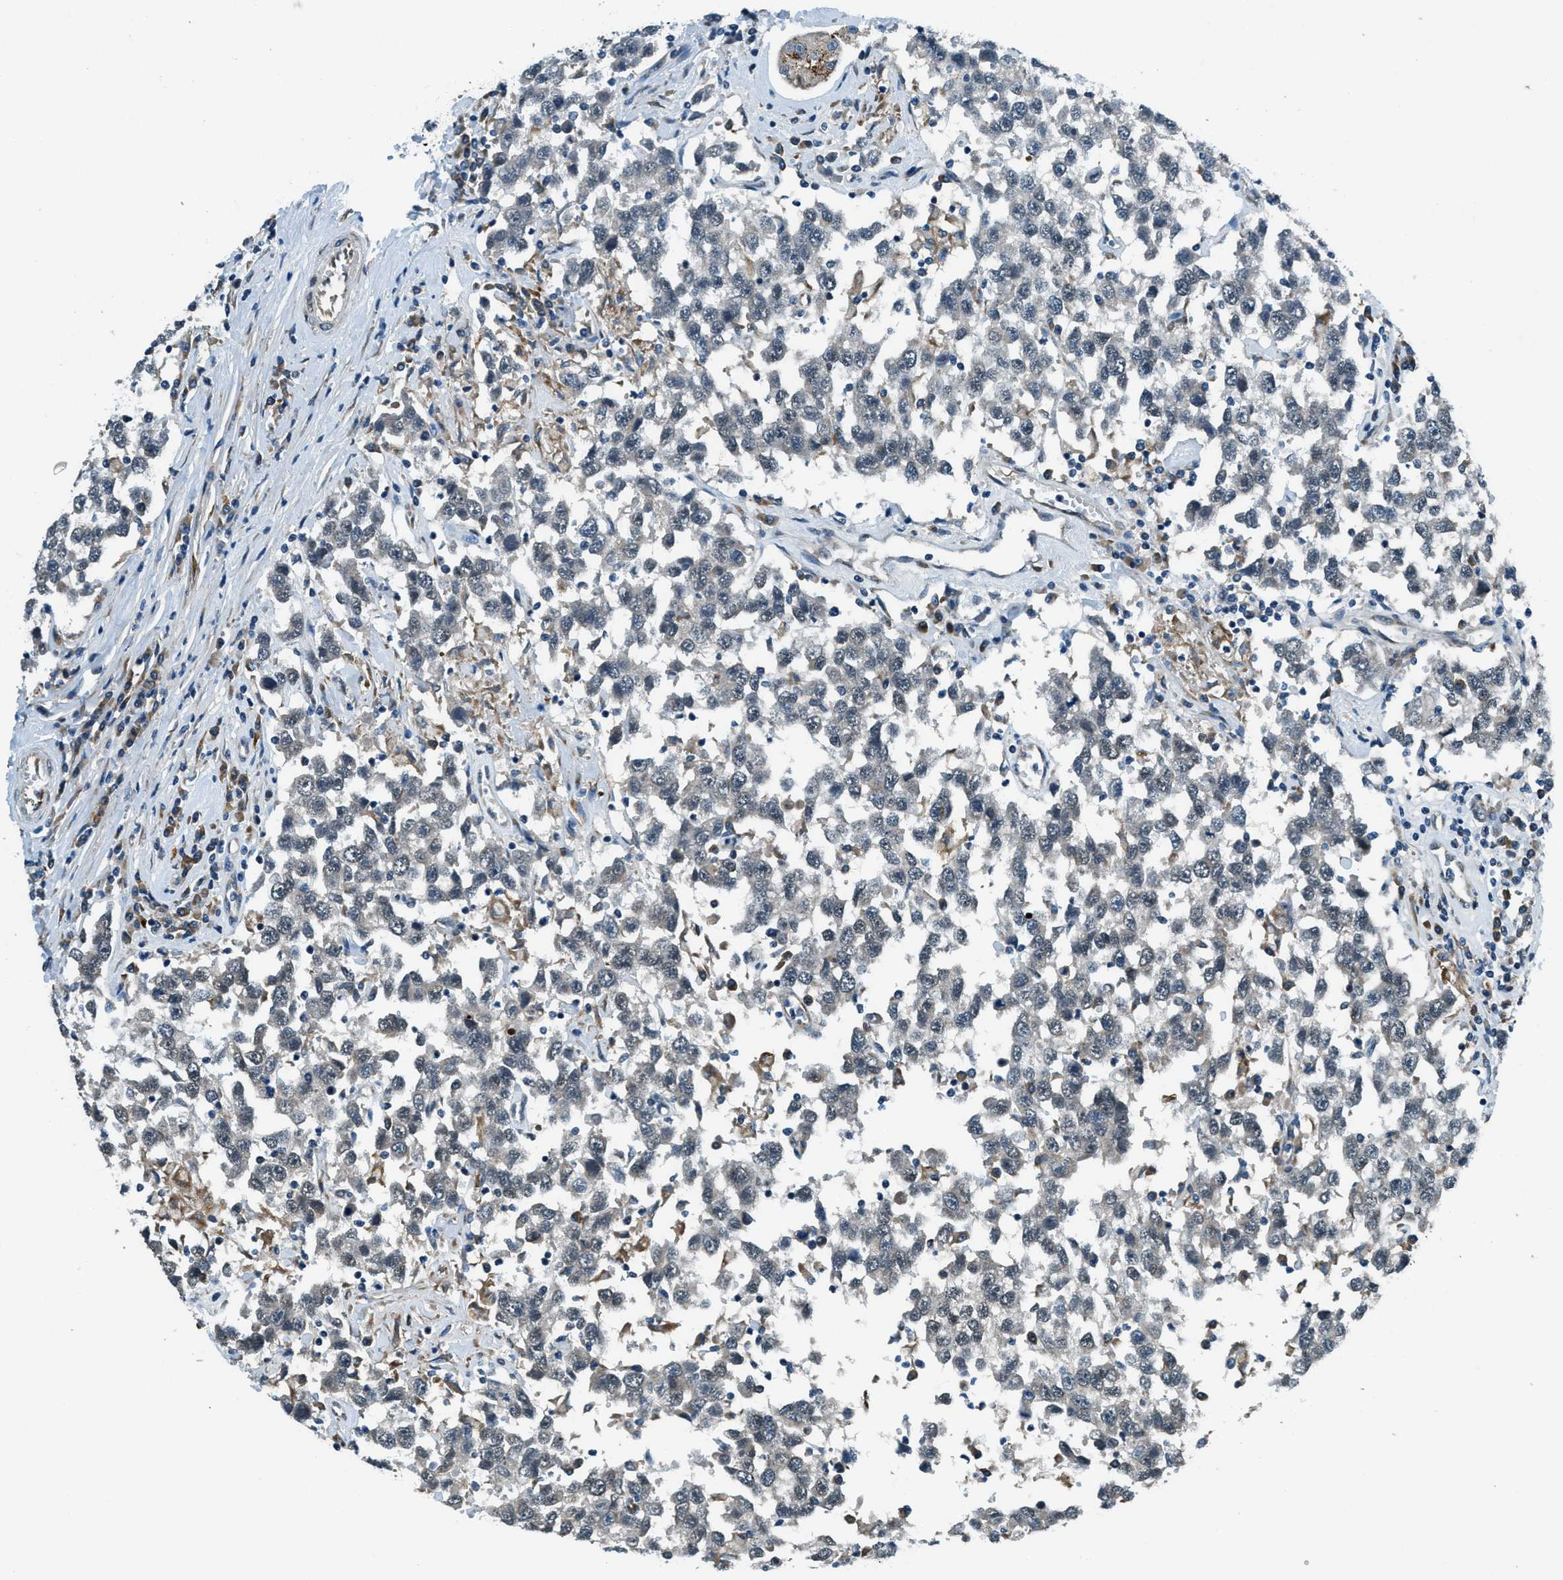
{"staining": {"intensity": "negative", "quantity": "none", "location": "none"}, "tissue": "testis cancer", "cell_type": "Tumor cells", "image_type": "cancer", "snomed": [{"axis": "morphology", "description": "Seminoma, NOS"}, {"axis": "topography", "description": "Testis"}], "caption": "Immunohistochemical staining of human testis seminoma exhibits no significant expression in tumor cells.", "gene": "GINM1", "patient": {"sex": "male", "age": 41}}